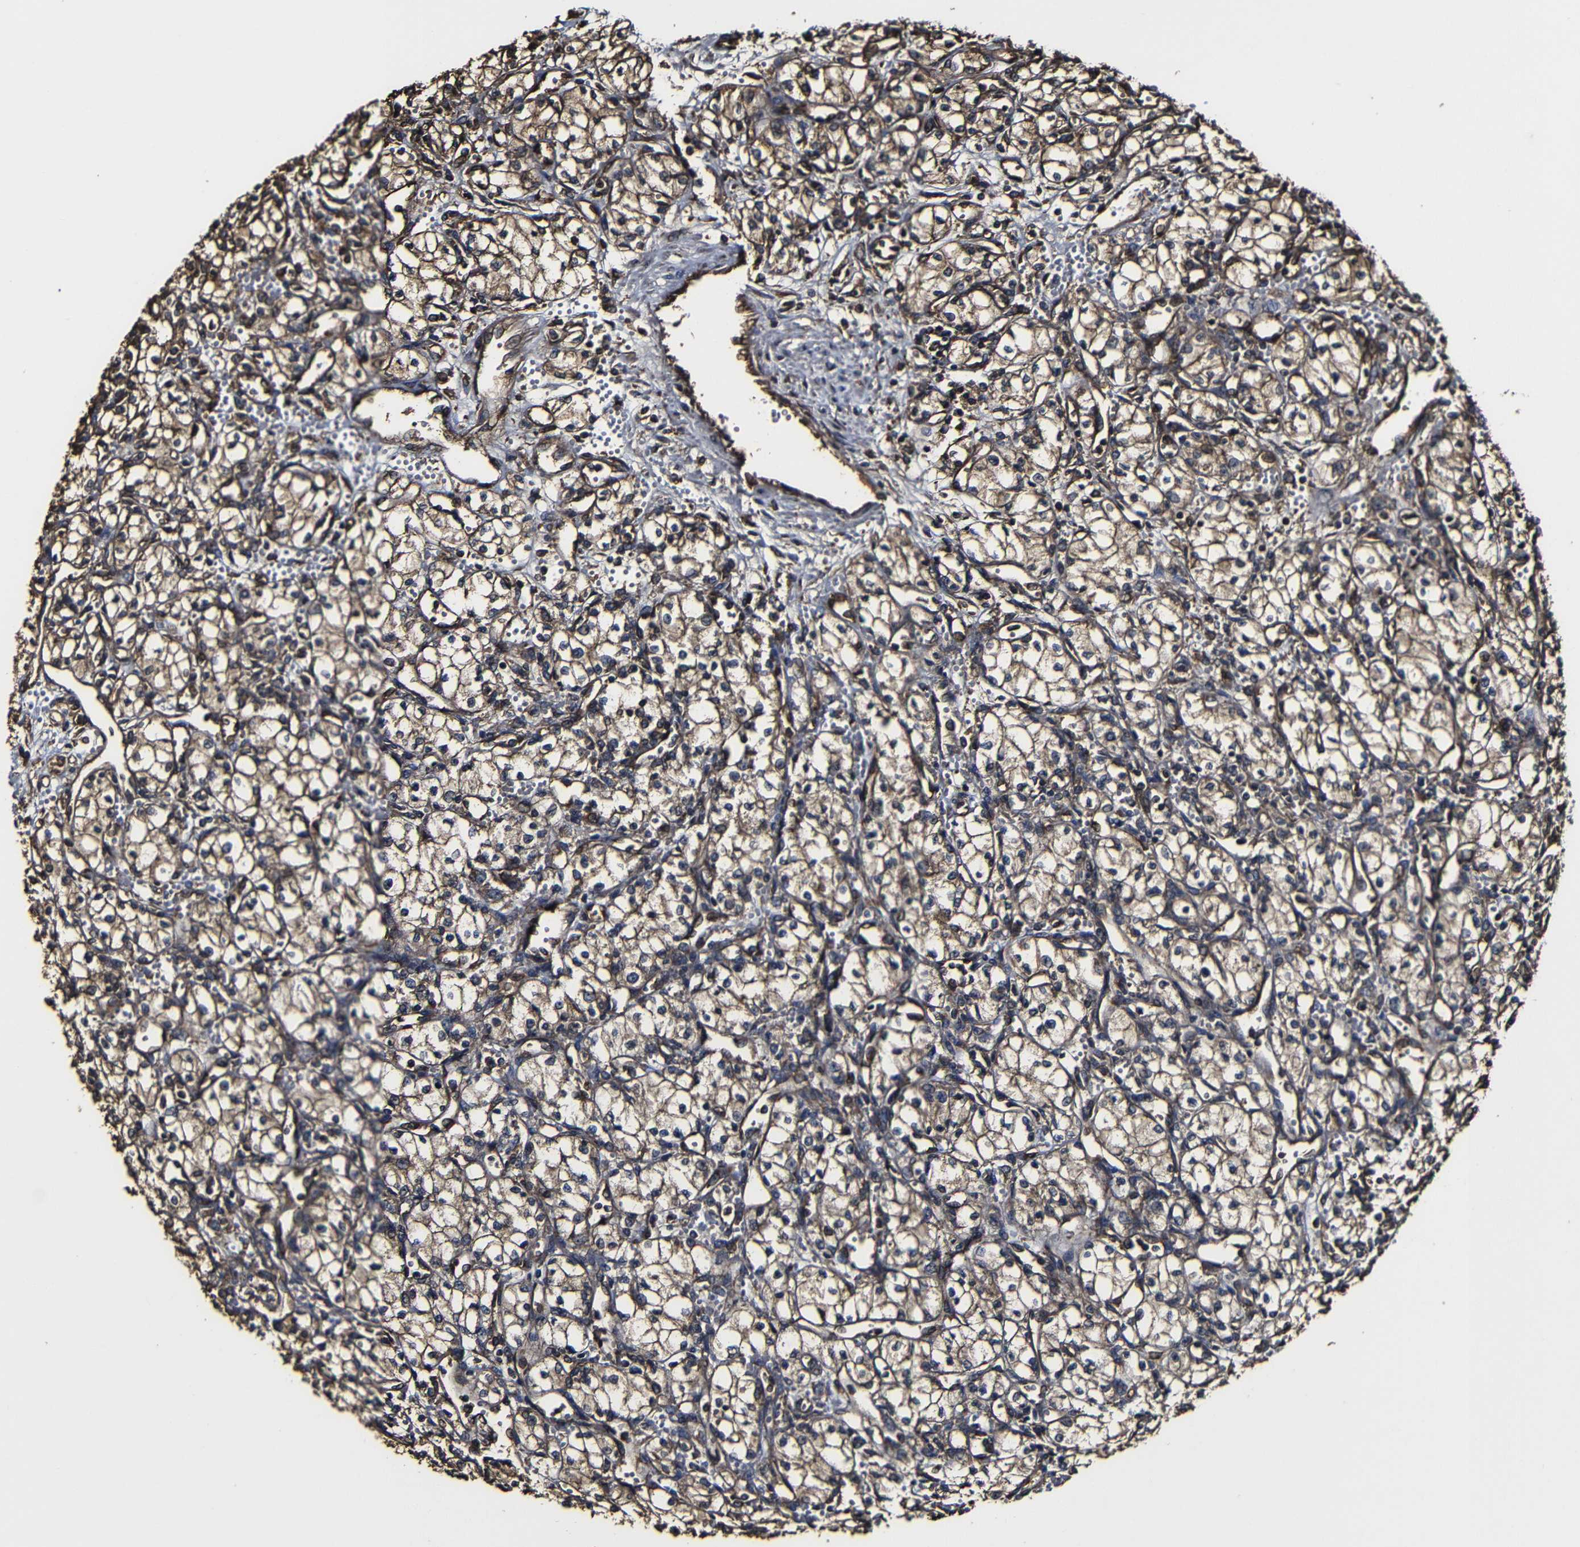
{"staining": {"intensity": "moderate", "quantity": ">75%", "location": "cytoplasmic/membranous,nuclear"}, "tissue": "renal cancer", "cell_type": "Tumor cells", "image_type": "cancer", "snomed": [{"axis": "morphology", "description": "Normal tissue, NOS"}, {"axis": "morphology", "description": "Adenocarcinoma, NOS"}, {"axis": "topography", "description": "Kidney"}], "caption": "Protein staining shows moderate cytoplasmic/membranous and nuclear staining in about >75% of tumor cells in adenocarcinoma (renal).", "gene": "MSN", "patient": {"sex": "male", "age": 59}}